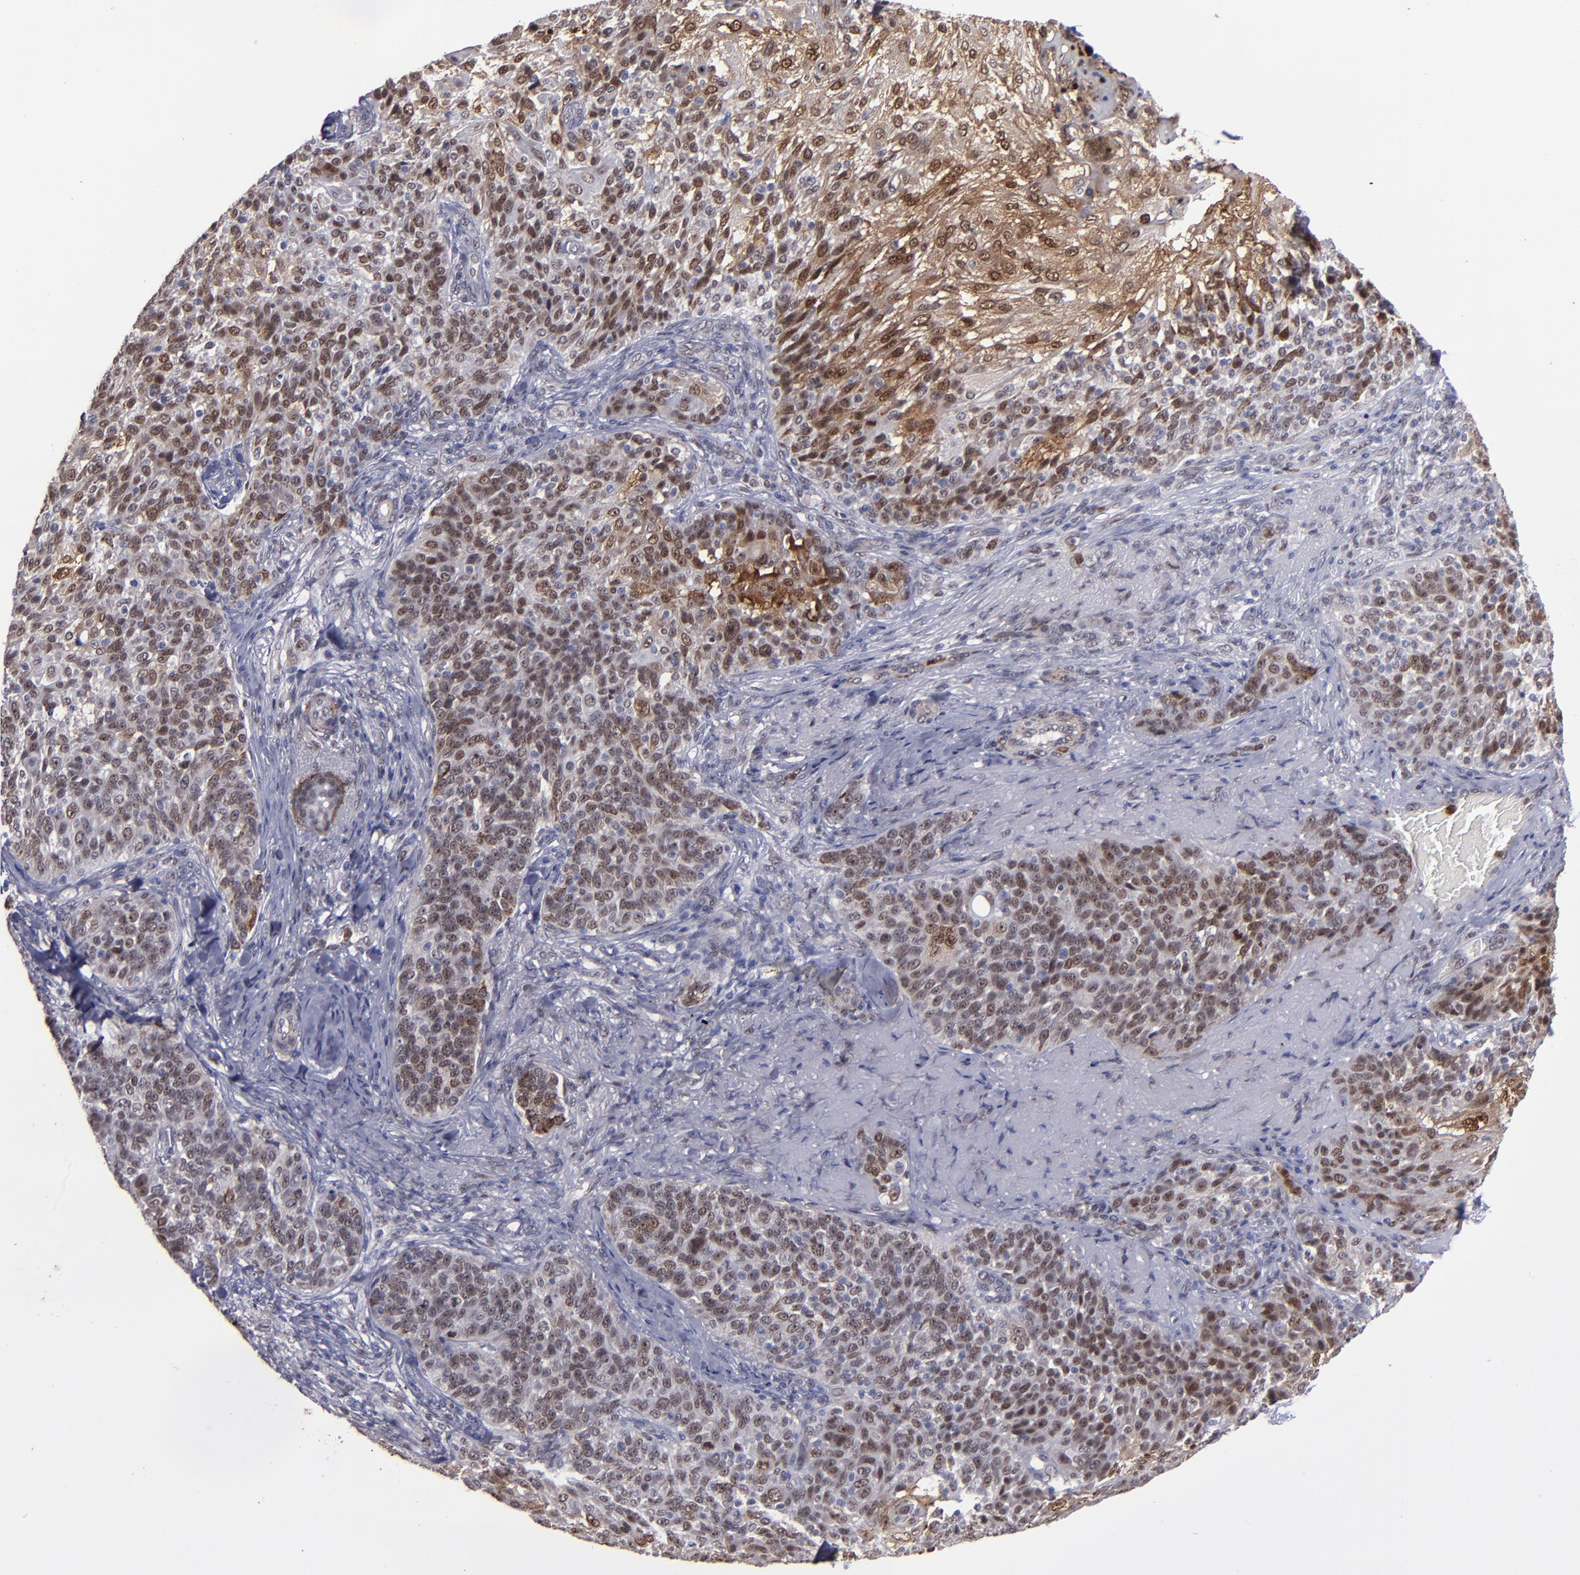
{"staining": {"intensity": "moderate", "quantity": ">75%", "location": "cytoplasmic/membranous,nuclear"}, "tissue": "skin cancer", "cell_type": "Tumor cells", "image_type": "cancer", "snomed": [{"axis": "morphology", "description": "Normal tissue, NOS"}, {"axis": "morphology", "description": "Squamous cell carcinoma, NOS"}, {"axis": "topography", "description": "Skin"}], "caption": "IHC (DAB) staining of human skin cancer reveals moderate cytoplasmic/membranous and nuclear protein positivity in about >75% of tumor cells.", "gene": "RREB1", "patient": {"sex": "female", "age": 83}}